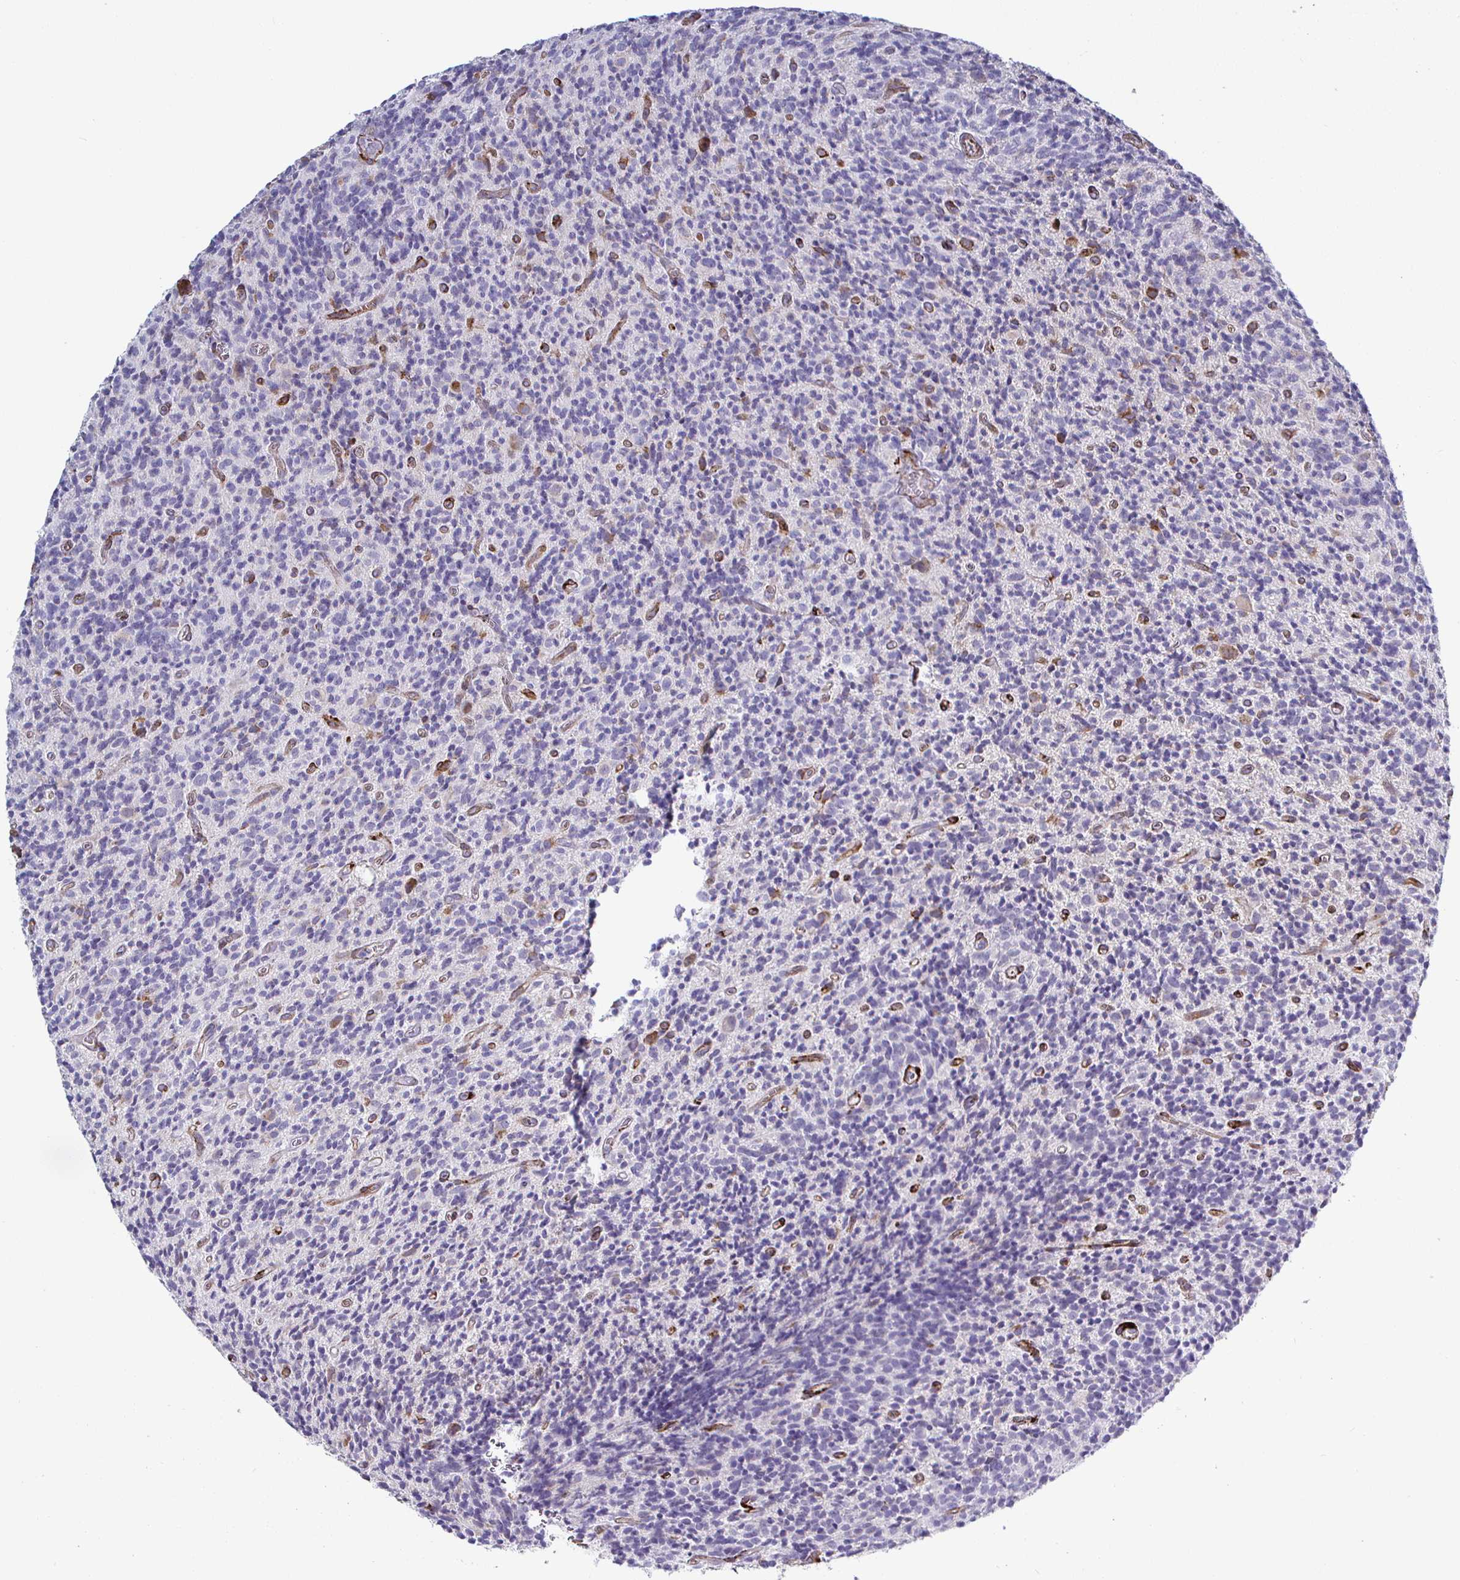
{"staining": {"intensity": "negative", "quantity": "none", "location": "none"}, "tissue": "glioma", "cell_type": "Tumor cells", "image_type": "cancer", "snomed": [{"axis": "morphology", "description": "Glioma, malignant, High grade"}, {"axis": "topography", "description": "Brain"}], "caption": "Micrograph shows no protein expression in tumor cells of high-grade glioma (malignant) tissue.", "gene": "P4HA2", "patient": {"sex": "male", "age": 76}}